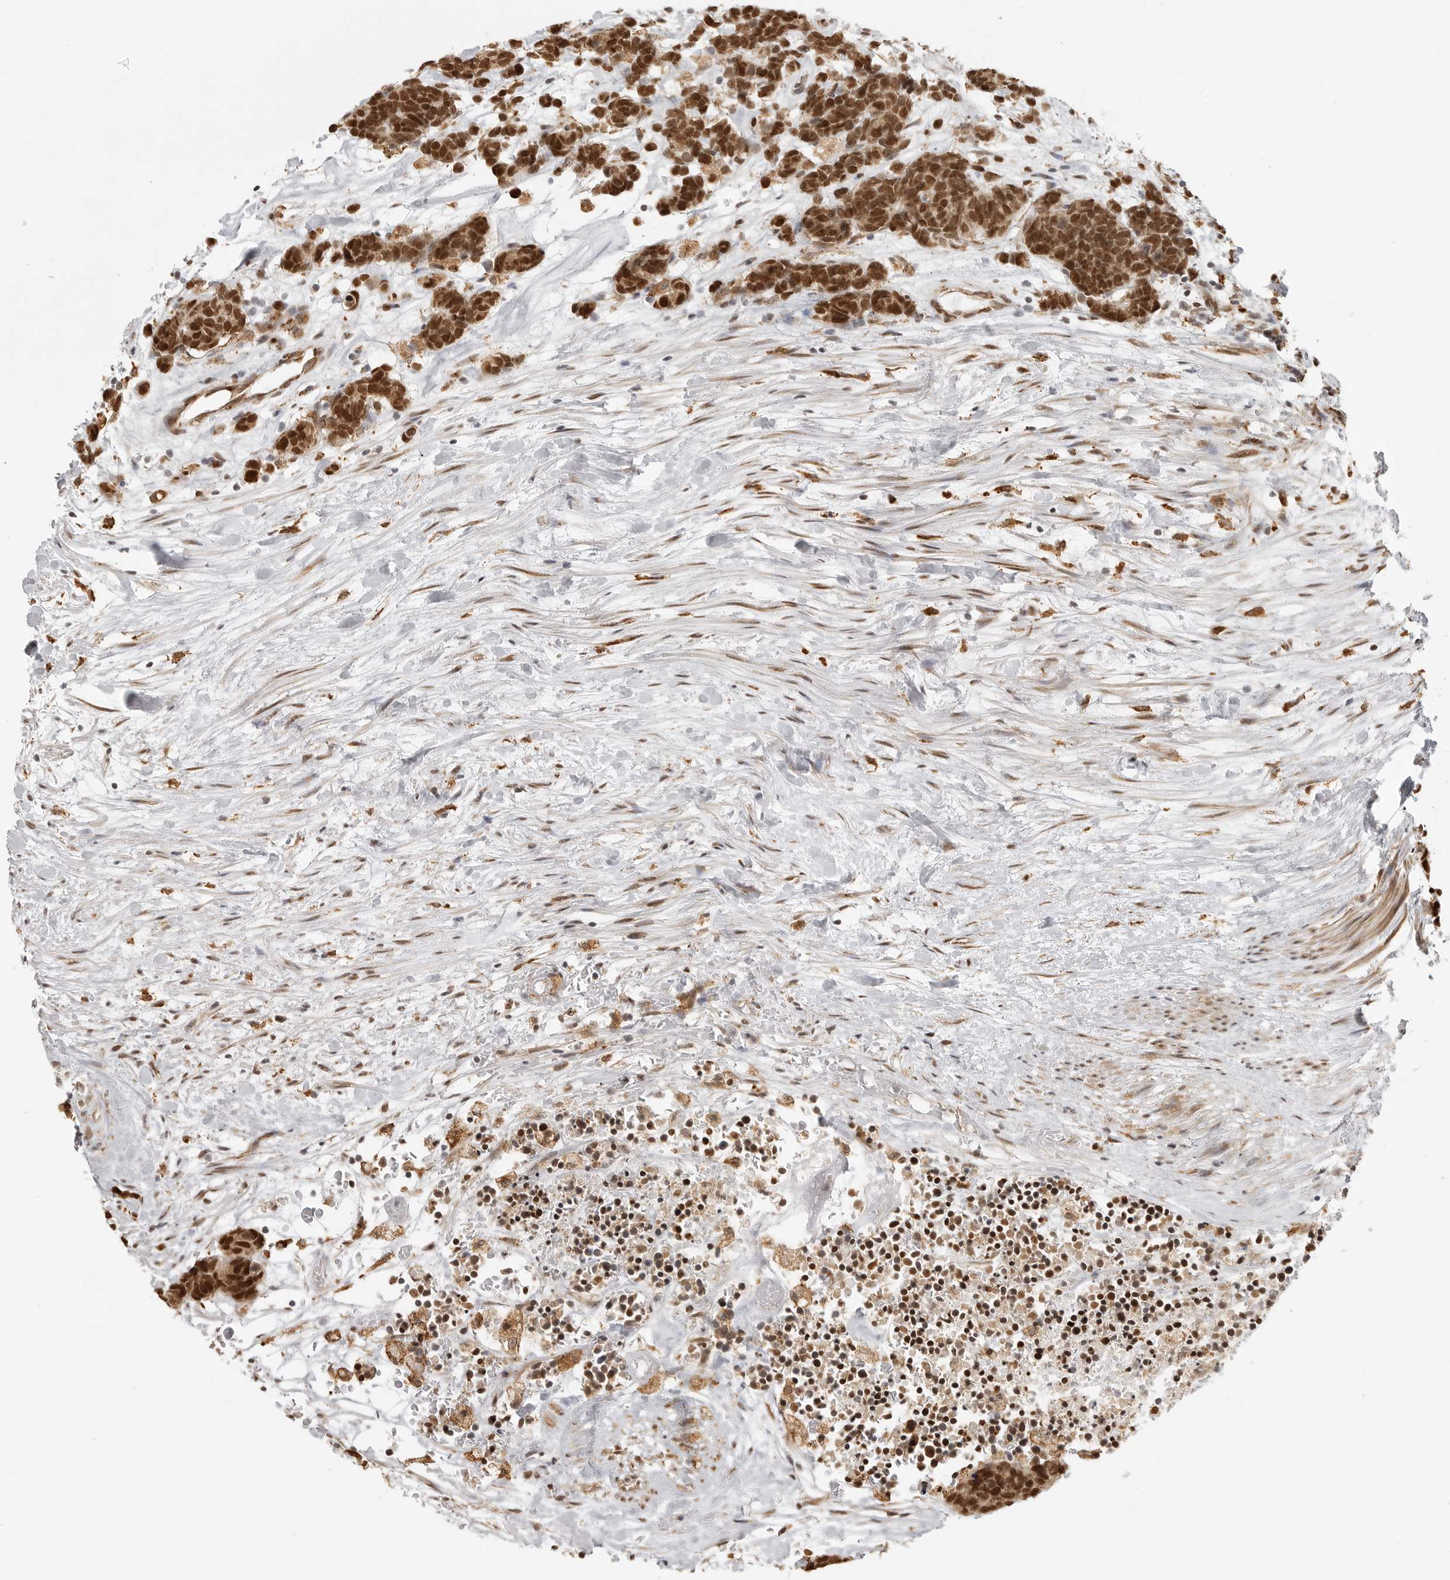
{"staining": {"intensity": "strong", "quantity": ">75%", "location": "nuclear"}, "tissue": "carcinoid", "cell_type": "Tumor cells", "image_type": "cancer", "snomed": [{"axis": "morphology", "description": "Carcinoma, NOS"}, {"axis": "morphology", "description": "Carcinoid, malignant, NOS"}, {"axis": "topography", "description": "Urinary bladder"}], "caption": "A brown stain shows strong nuclear positivity of a protein in human carcinoid tumor cells. The staining was performed using DAB to visualize the protein expression in brown, while the nuclei were stained in blue with hematoxylin (Magnification: 20x).", "gene": "ISG20L2", "patient": {"sex": "male", "age": 57}}